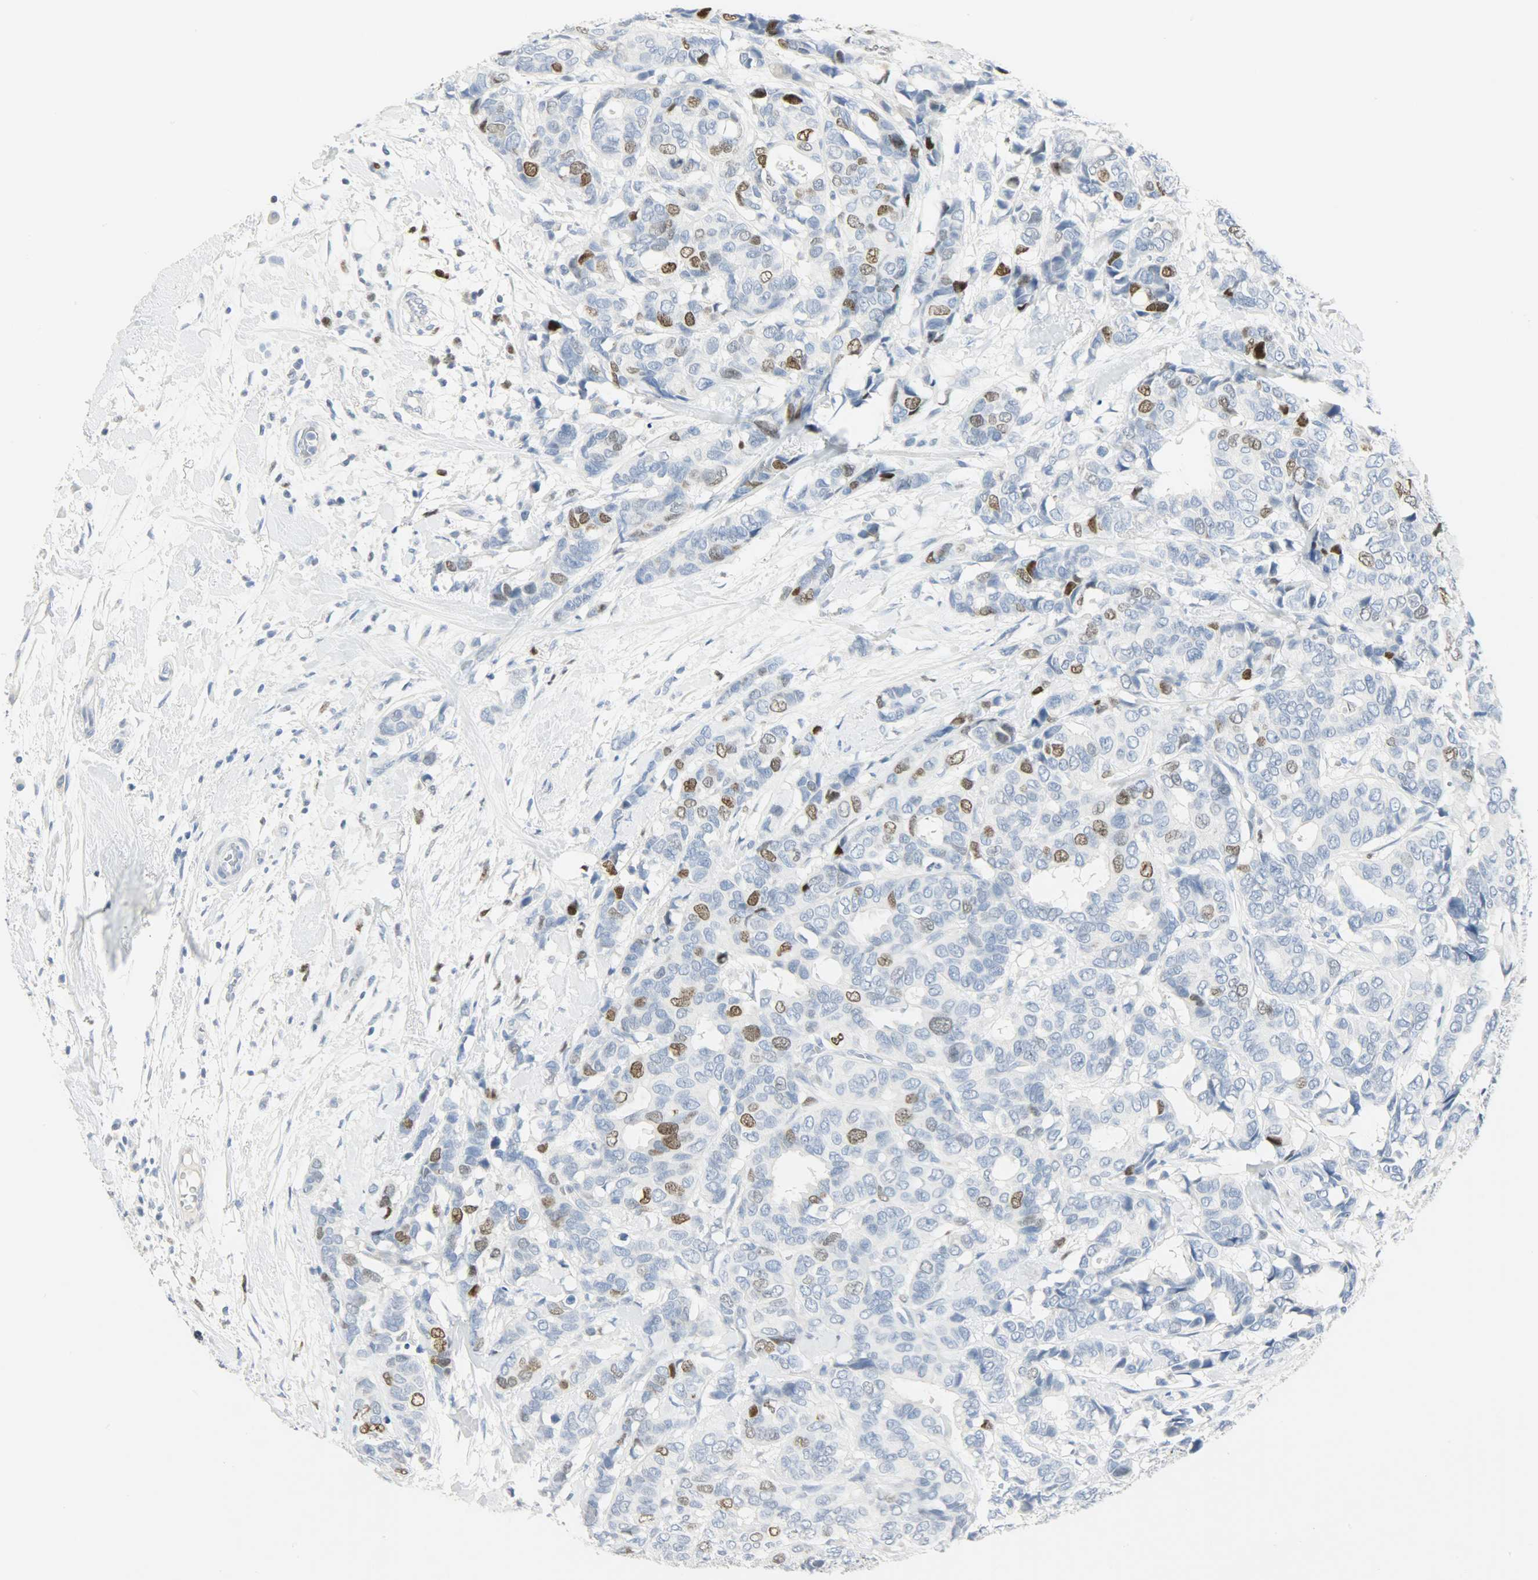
{"staining": {"intensity": "strong", "quantity": "25%-75%", "location": "nuclear"}, "tissue": "breast cancer", "cell_type": "Tumor cells", "image_type": "cancer", "snomed": [{"axis": "morphology", "description": "Duct carcinoma"}, {"axis": "topography", "description": "Breast"}], "caption": "Protein staining of breast invasive ductal carcinoma tissue reveals strong nuclear expression in about 25%-75% of tumor cells. (DAB = brown stain, brightfield microscopy at high magnification).", "gene": "HELLS", "patient": {"sex": "female", "age": 87}}